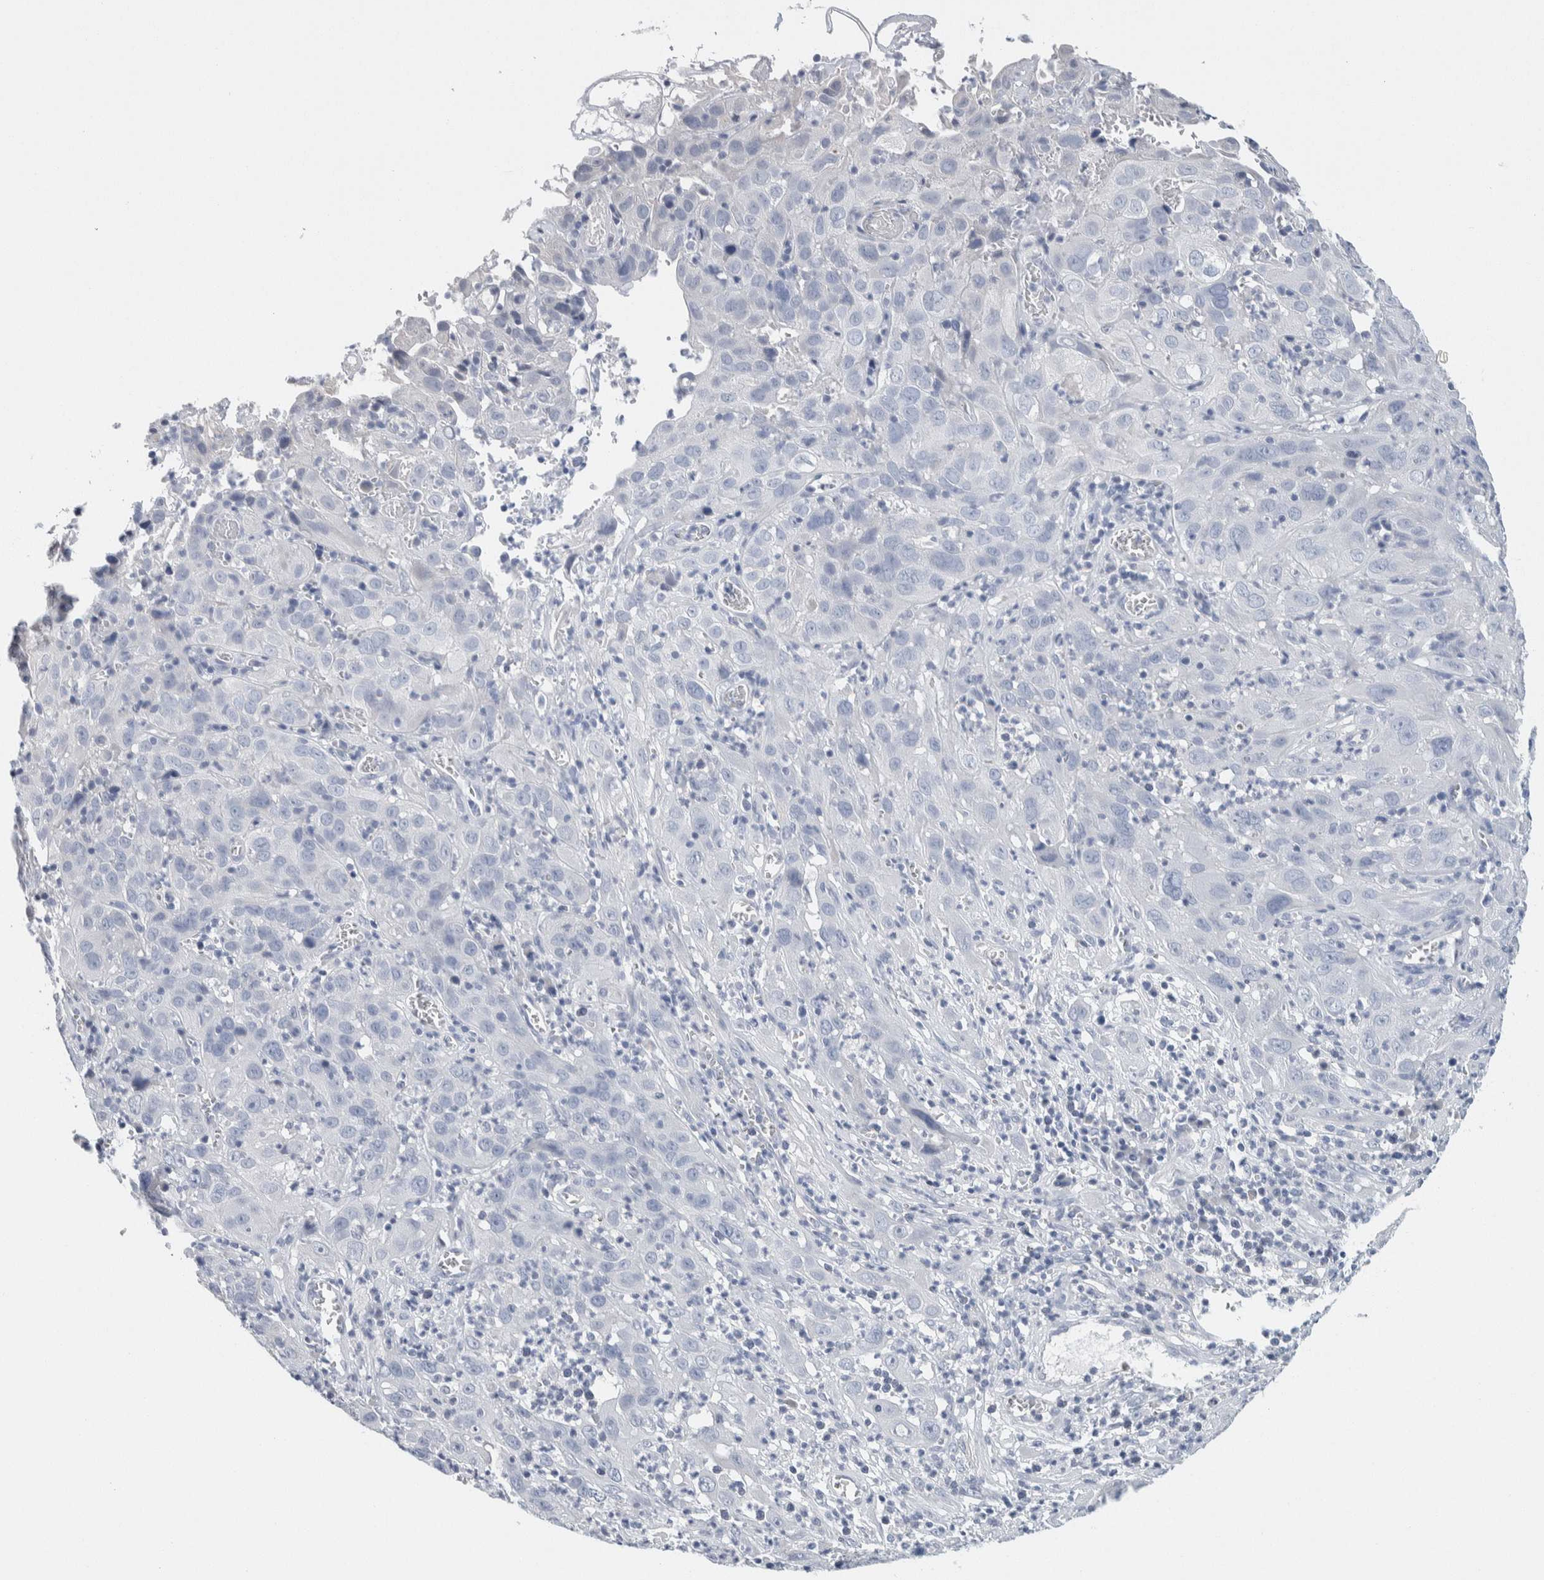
{"staining": {"intensity": "negative", "quantity": "none", "location": "none"}, "tissue": "cervical cancer", "cell_type": "Tumor cells", "image_type": "cancer", "snomed": [{"axis": "morphology", "description": "Squamous cell carcinoma, NOS"}, {"axis": "topography", "description": "Cervix"}], "caption": "The image demonstrates no significant staining in tumor cells of cervical squamous cell carcinoma.", "gene": "SCN2A", "patient": {"sex": "female", "age": 32}}